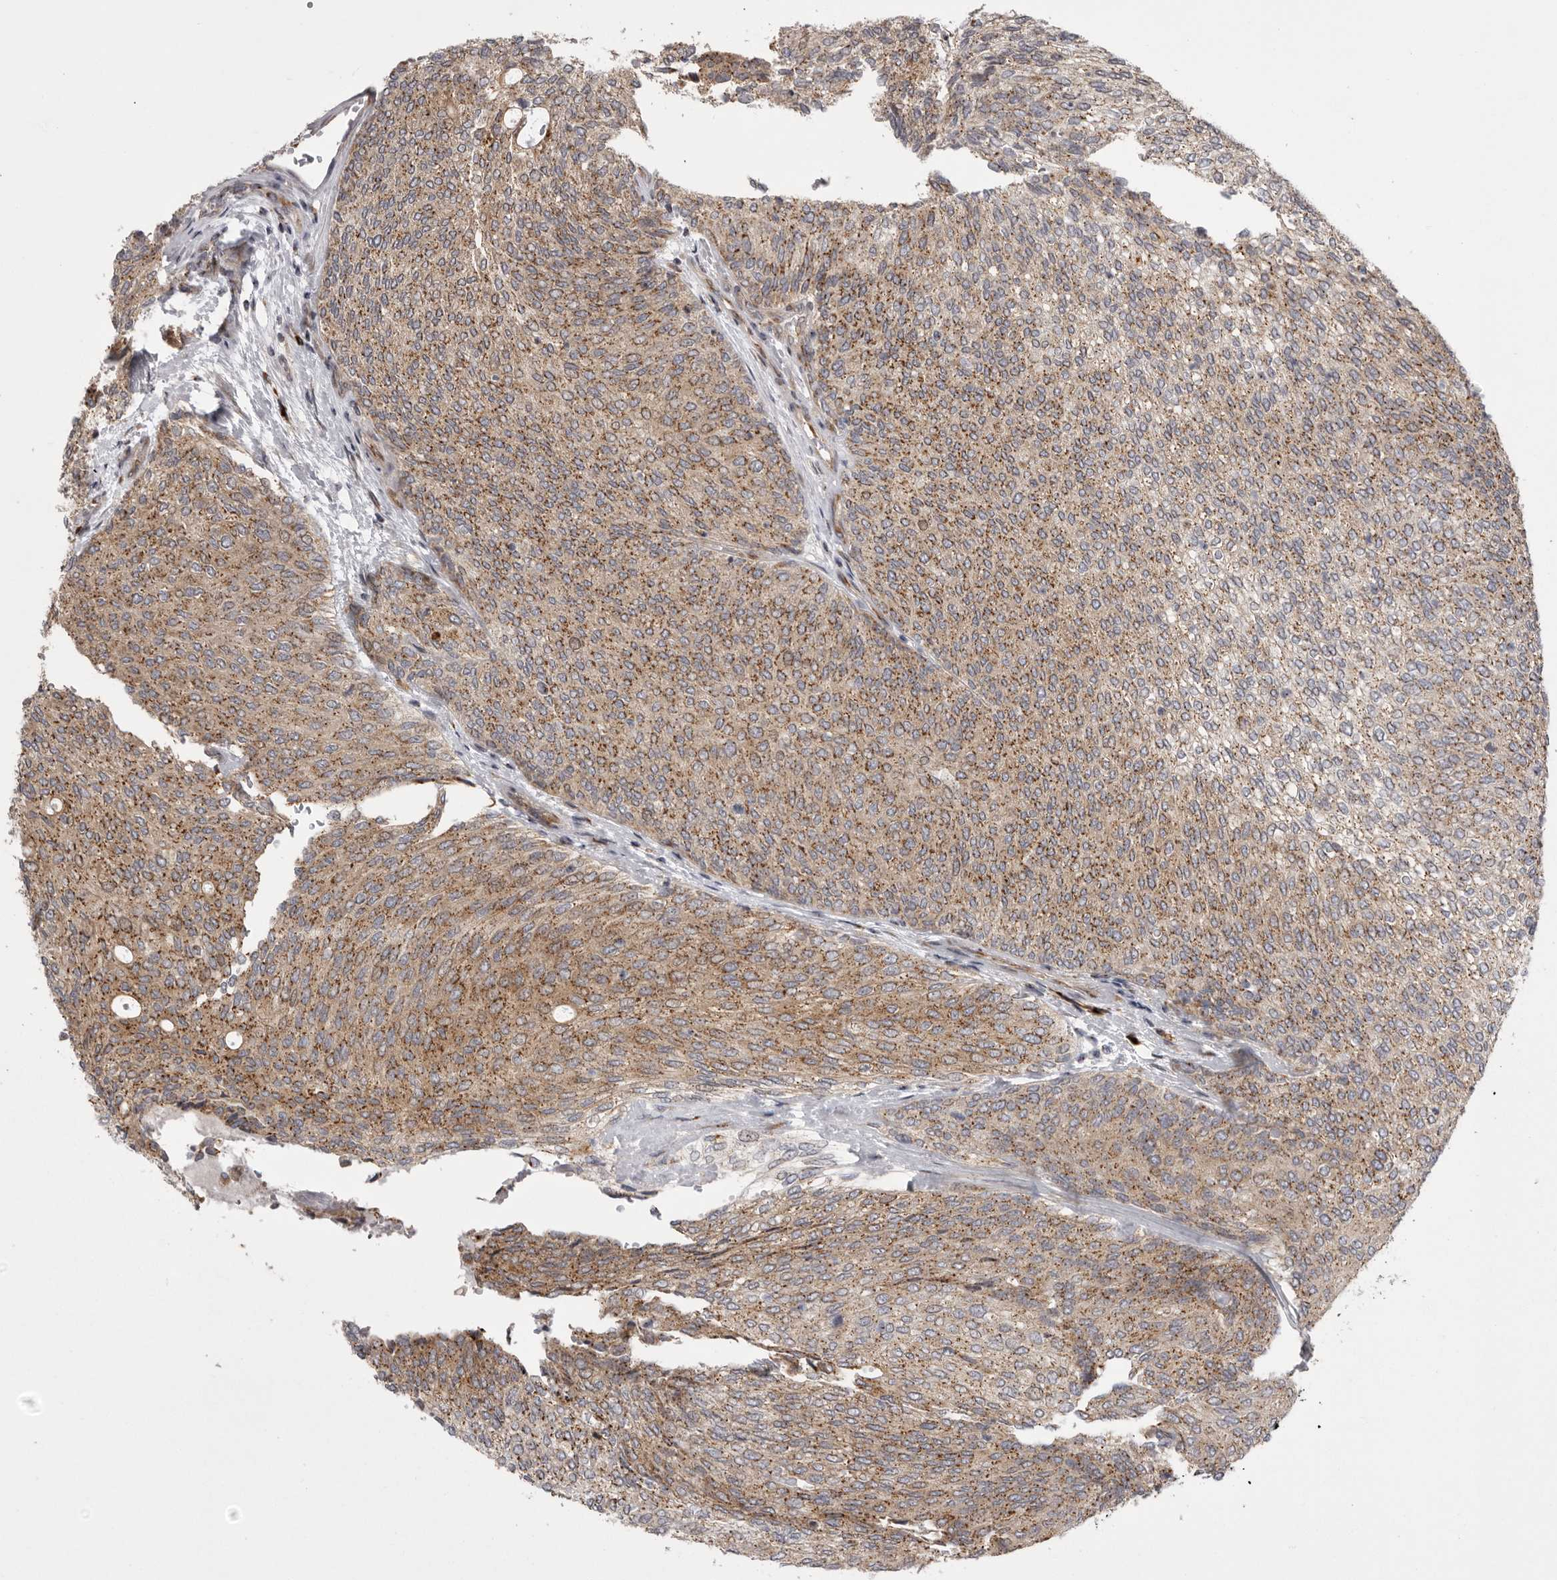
{"staining": {"intensity": "moderate", "quantity": ">75%", "location": "cytoplasmic/membranous"}, "tissue": "urothelial cancer", "cell_type": "Tumor cells", "image_type": "cancer", "snomed": [{"axis": "morphology", "description": "Urothelial carcinoma, Low grade"}, {"axis": "topography", "description": "Urinary bladder"}], "caption": "The image demonstrates immunohistochemical staining of urothelial carcinoma (low-grade). There is moderate cytoplasmic/membranous expression is seen in approximately >75% of tumor cells.", "gene": "WDR47", "patient": {"sex": "female", "age": 79}}